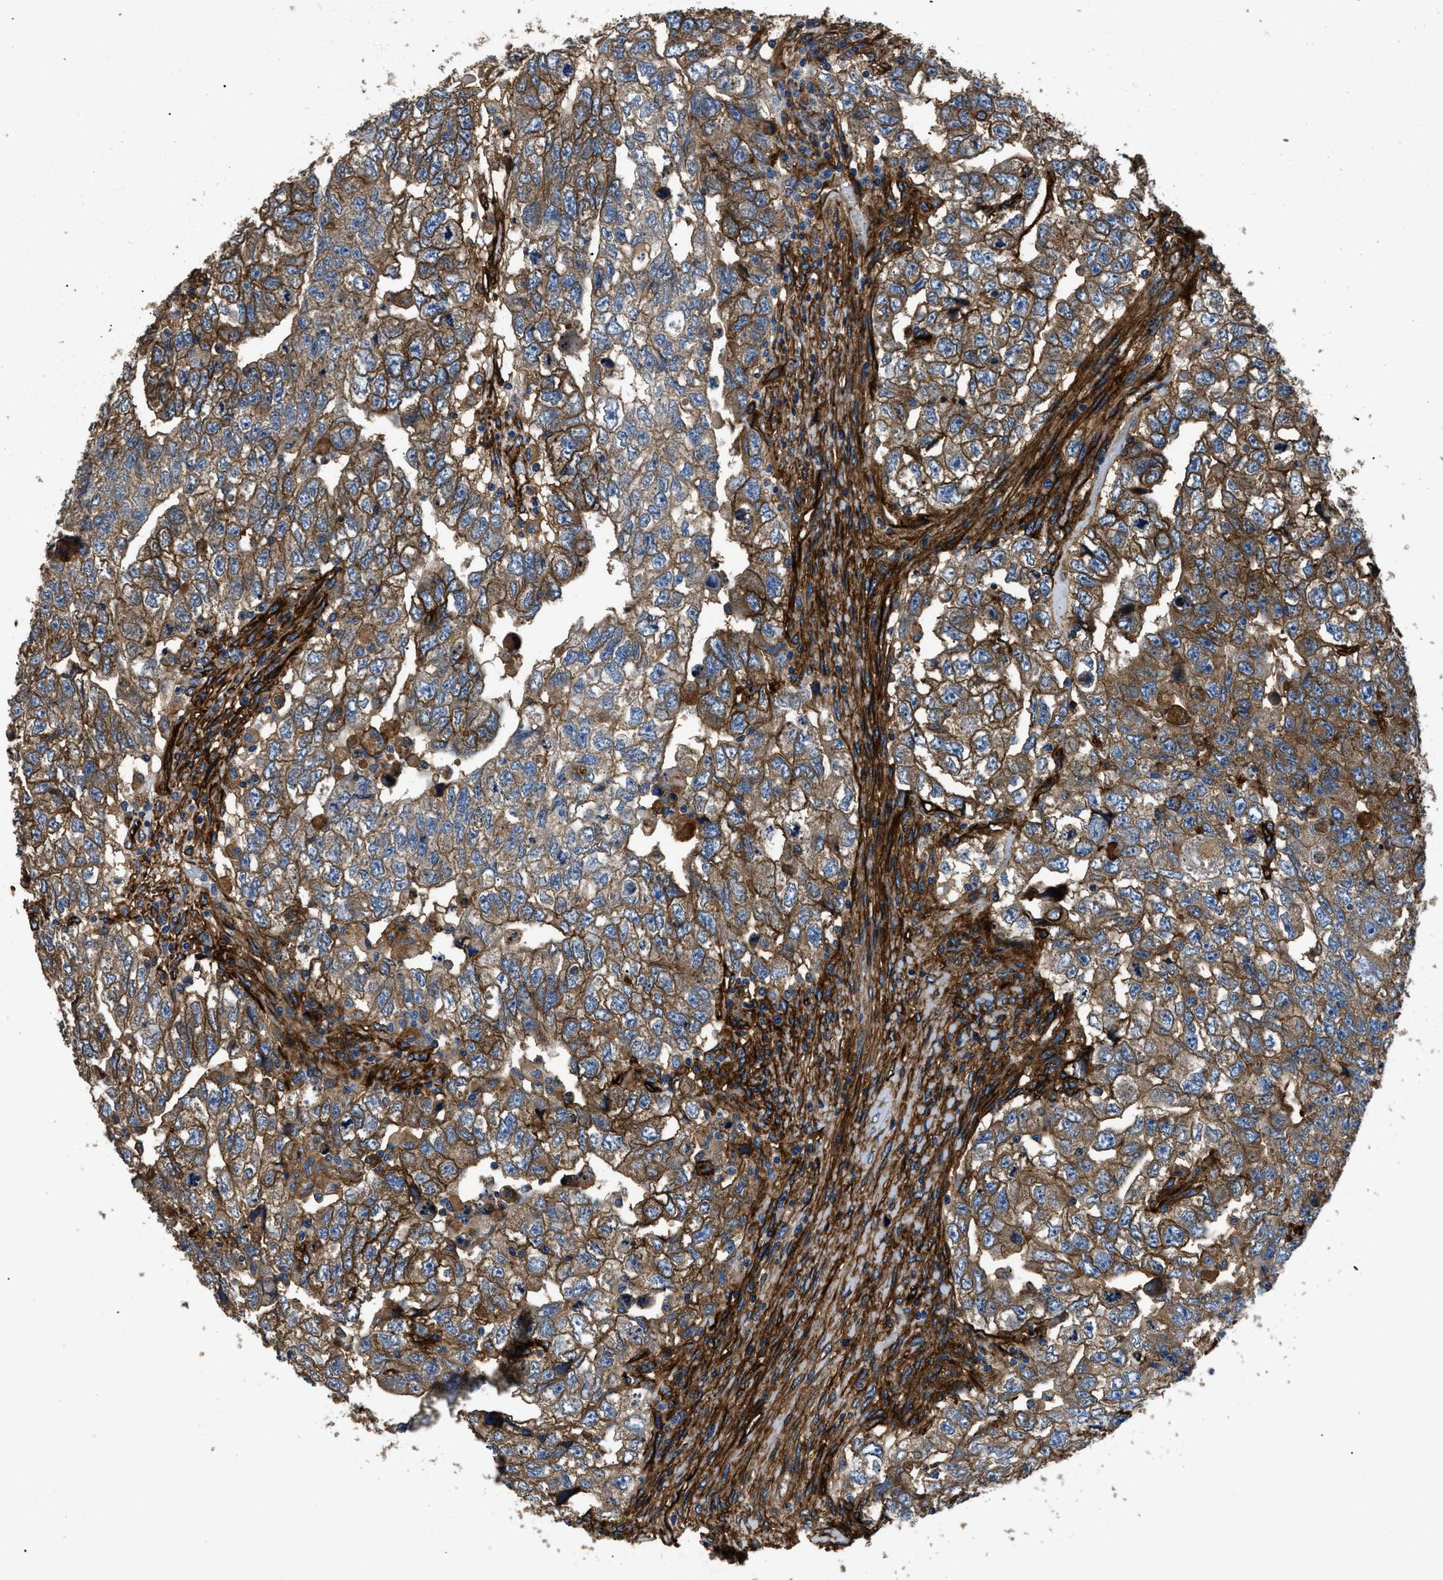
{"staining": {"intensity": "moderate", "quantity": ">75%", "location": "cytoplasmic/membranous"}, "tissue": "testis cancer", "cell_type": "Tumor cells", "image_type": "cancer", "snomed": [{"axis": "morphology", "description": "Carcinoma, Embryonal, NOS"}, {"axis": "topography", "description": "Testis"}], "caption": "Testis cancer stained with DAB immunohistochemistry reveals medium levels of moderate cytoplasmic/membranous positivity in about >75% of tumor cells.", "gene": "CD276", "patient": {"sex": "male", "age": 36}}